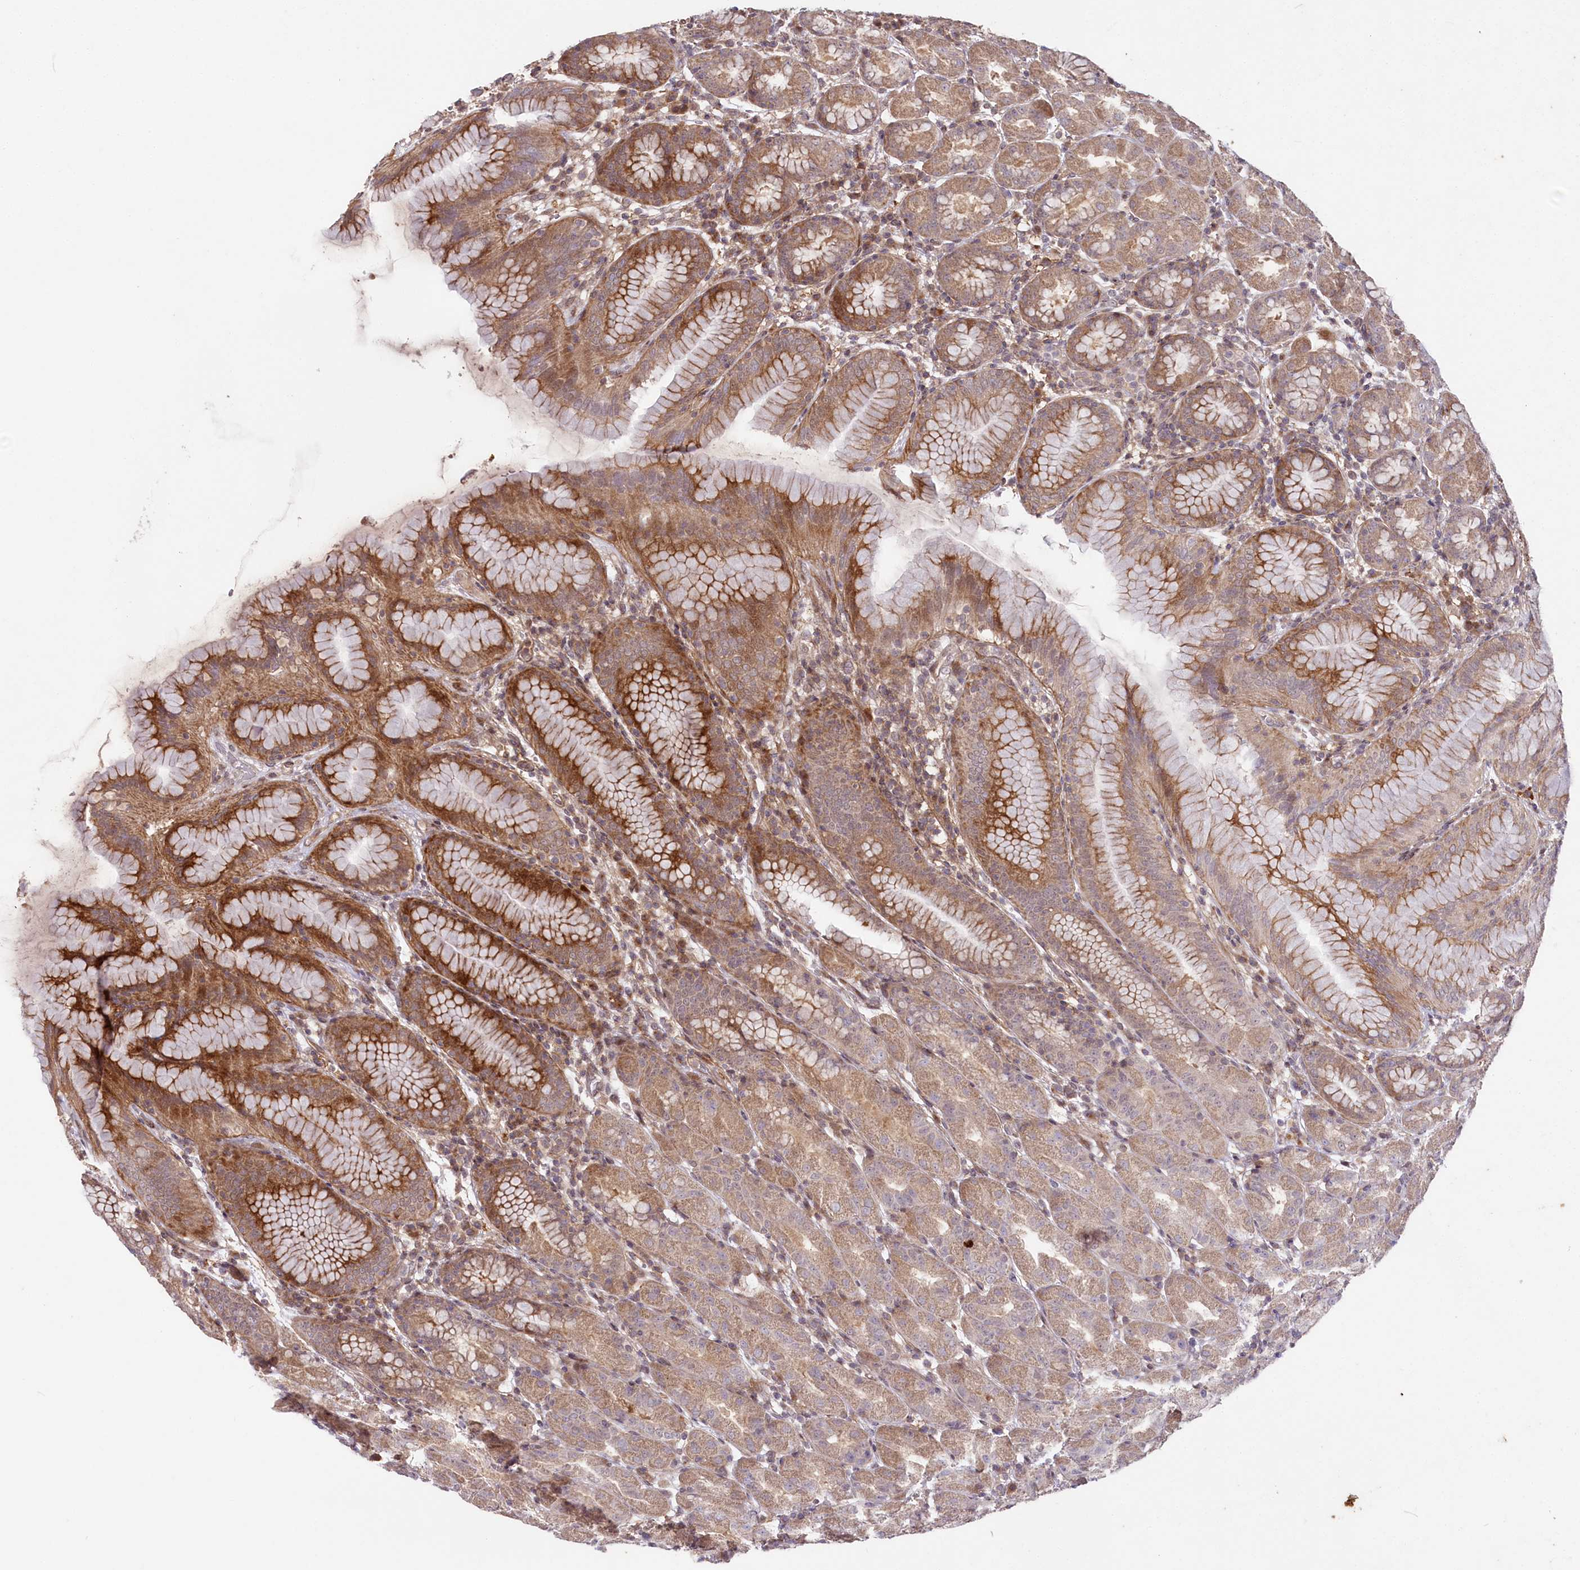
{"staining": {"intensity": "moderate", "quantity": "25%-75%", "location": "cytoplasmic/membranous"}, "tissue": "stomach", "cell_type": "Glandular cells", "image_type": "normal", "snomed": [{"axis": "morphology", "description": "Normal tissue, NOS"}, {"axis": "topography", "description": "Stomach"}], "caption": "IHC staining of normal stomach, which demonstrates medium levels of moderate cytoplasmic/membranous positivity in approximately 25%-75% of glandular cells indicating moderate cytoplasmic/membranous protein expression. The staining was performed using DAB (3,3'-diaminobenzidine) (brown) for protein detection and nuclei were counterstained in hematoxylin (blue).", "gene": "PHLDB1", "patient": {"sex": "female", "age": 79}}